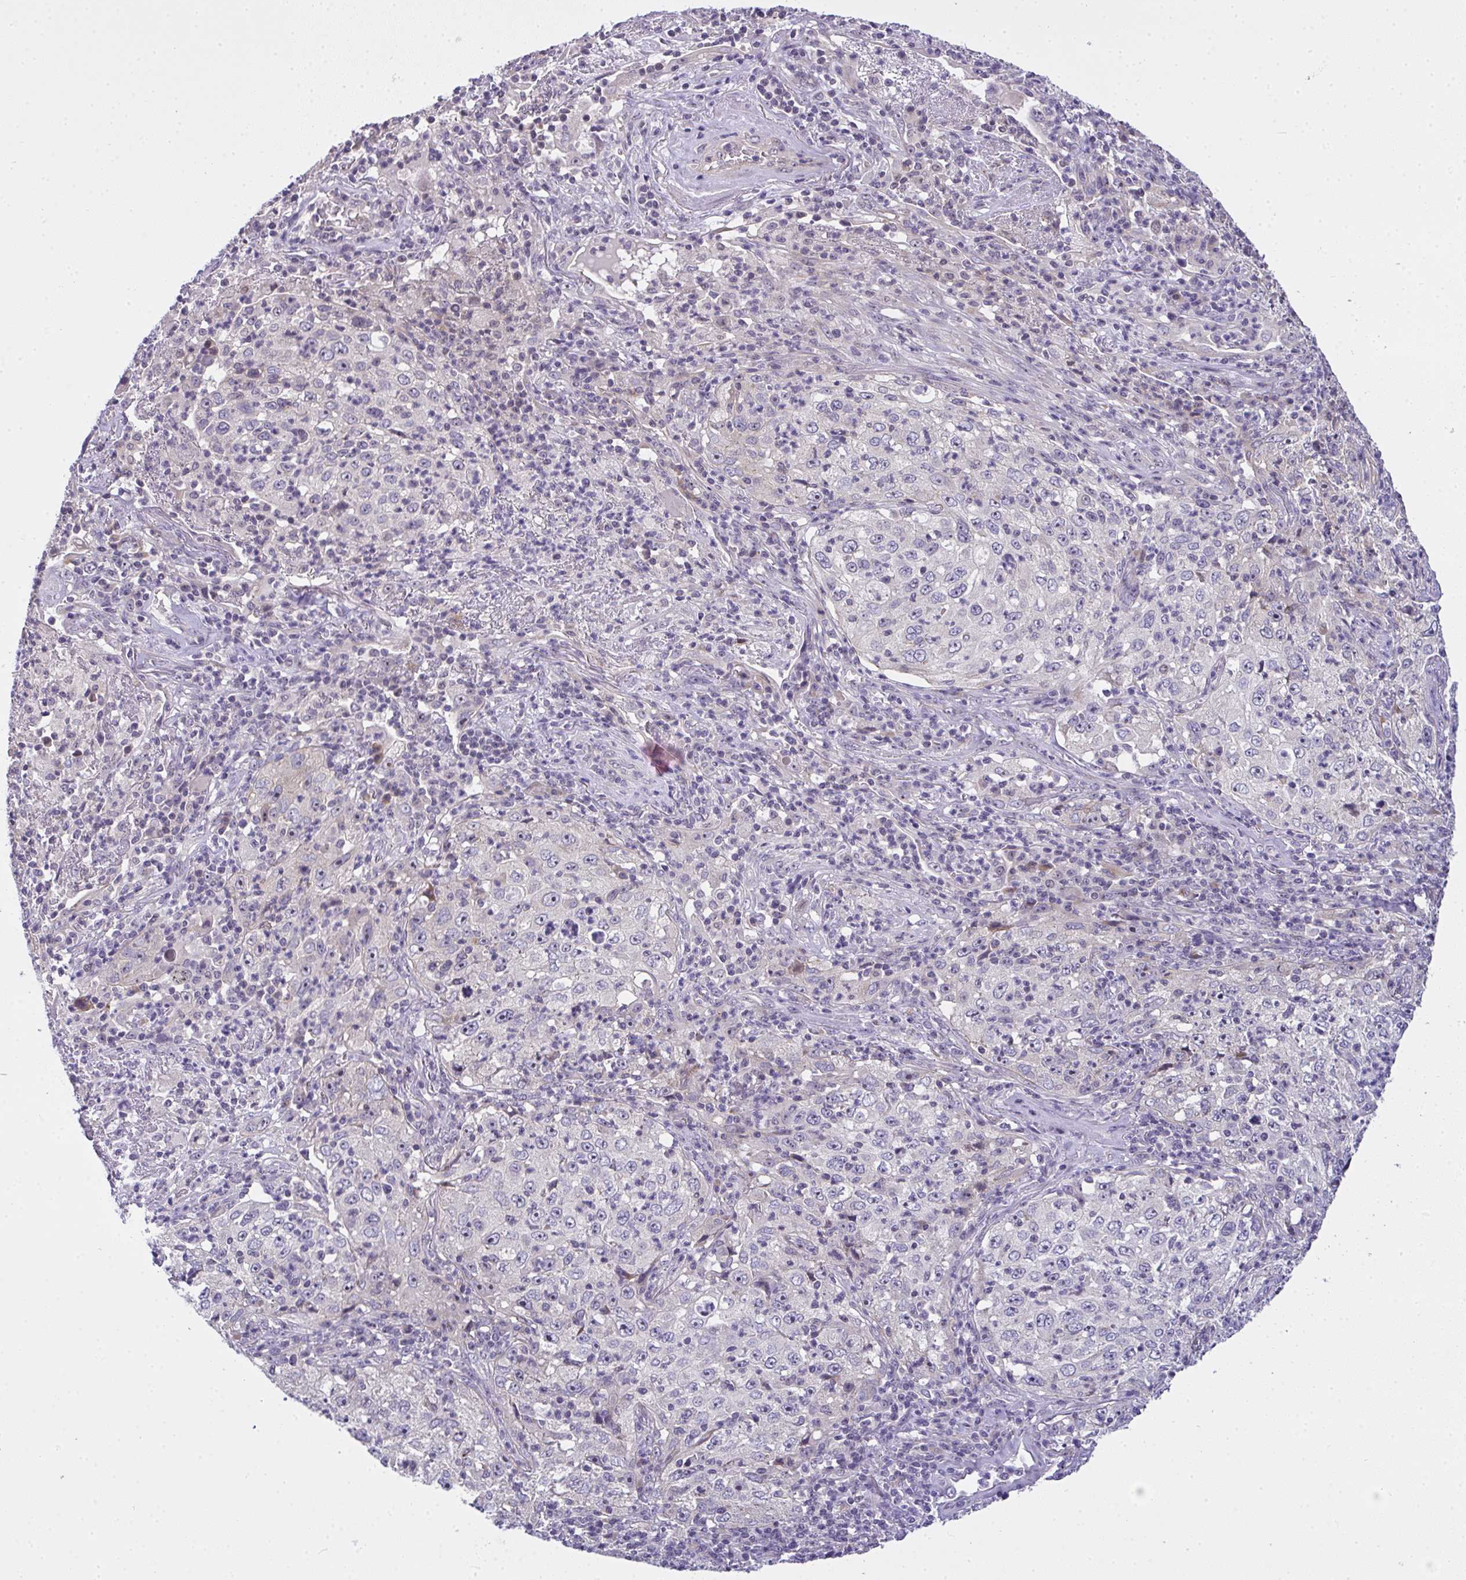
{"staining": {"intensity": "negative", "quantity": "none", "location": "none"}, "tissue": "lung cancer", "cell_type": "Tumor cells", "image_type": "cancer", "snomed": [{"axis": "morphology", "description": "Squamous cell carcinoma, NOS"}, {"axis": "topography", "description": "Lung"}], "caption": "Tumor cells are negative for brown protein staining in lung cancer (squamous cell carcinoma).", "gene": "NT5C1A", "patient": {"sex": "male", "age": 71}}